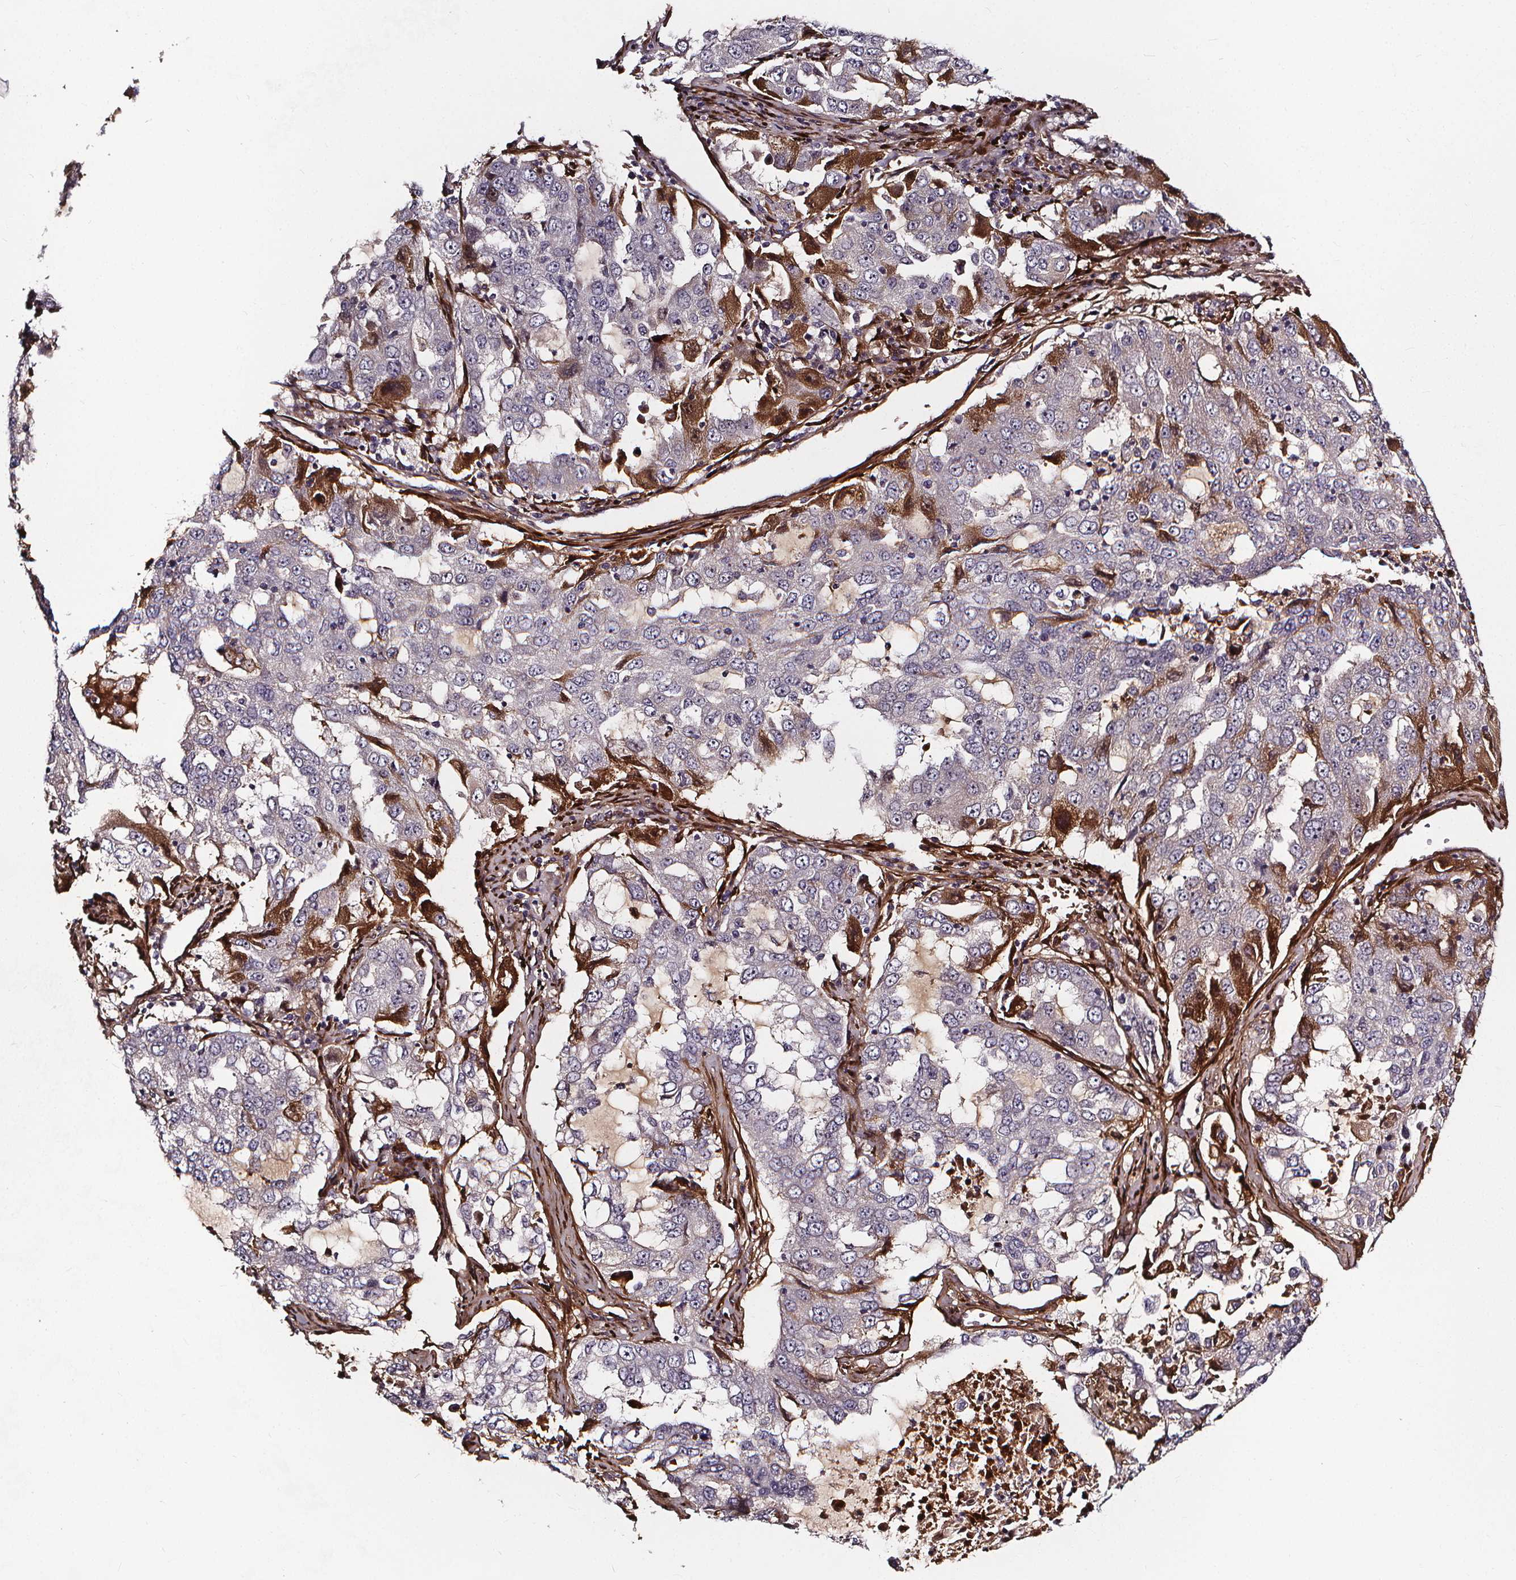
{"staining": {"intensity": "strong", "quantity": "<25%", "location": "cytoplasmic/membranous,nuclear"}, "tissue": "lung cancer", "cell_type": "Tumor cells", "image_type": "cancer", "snomed": [{"axis": "morphology", "description": "Adenocarcinoma, NOS"}, {"axis": "topography", "description": "Lung"}], "caption": "Immunohistochemistry micrograph of human lung cancer (adenocarcinoma) stained for a protein (brown), which displays medium levels of strong cytoplasmic/membranous and nuclear expression in approximately <25% of tumor cells.", "gene": "AEBP1", "patient": {"sex": "female", "age": 61}}